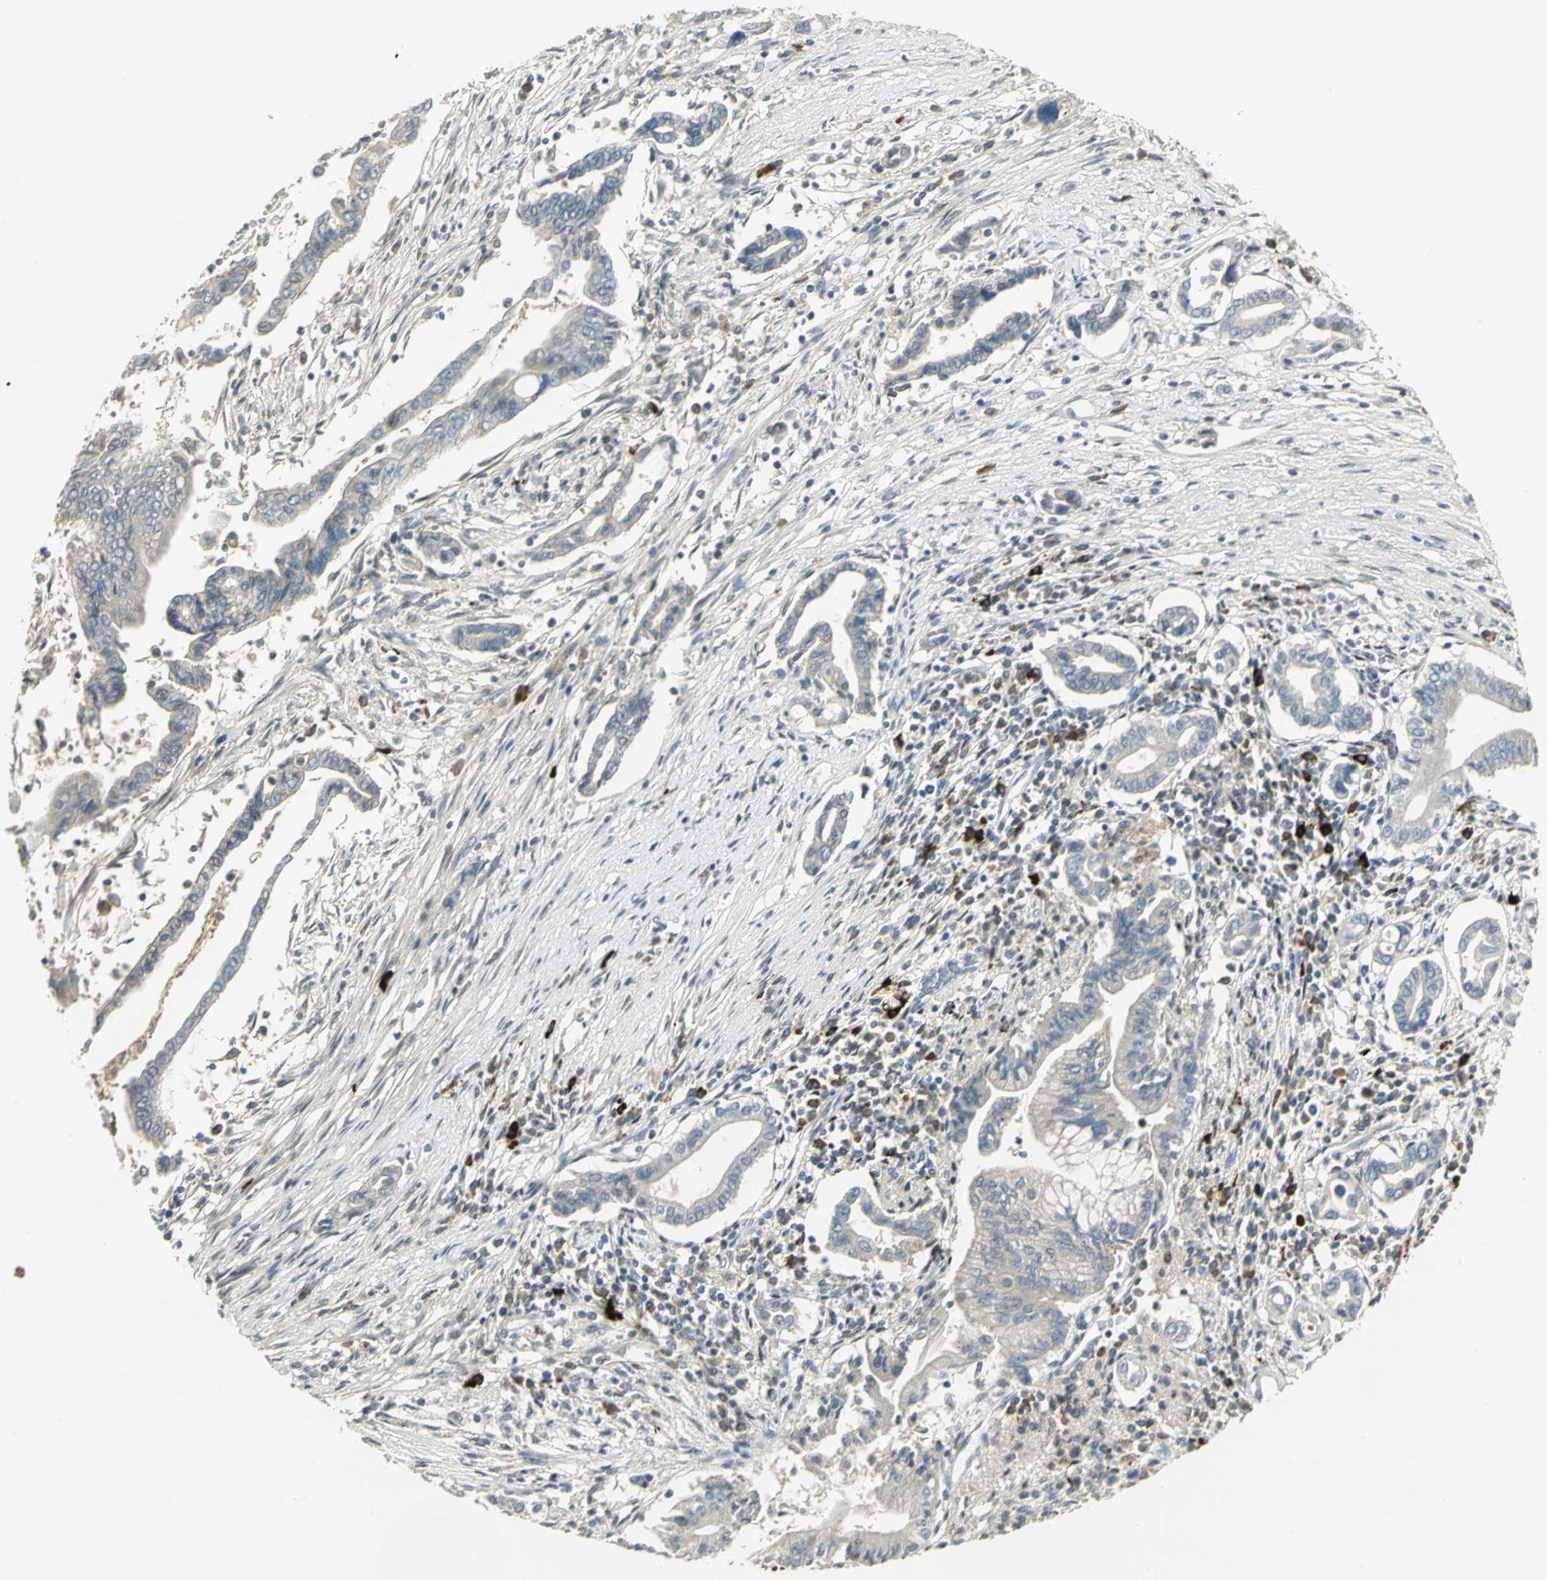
{"staining": {"intensity": "negative", "quantity": "none", "location": "none"}, "tissue": "pancreatic cancer", "cell_type": "Tumor cells", "image_type": "cancer", "snomed": [{"axis": "morphology", "description": "Adenocarcinoma, NOS"}, {"axis": "topography", "description": "Pancreas"}], "caption": "Photomicrograph shows no protein staining in tumor cells of pancreatic adenocarcinoma tissue.", "gene": "PROC", "patient": {"sex": "female", "age": 57}}